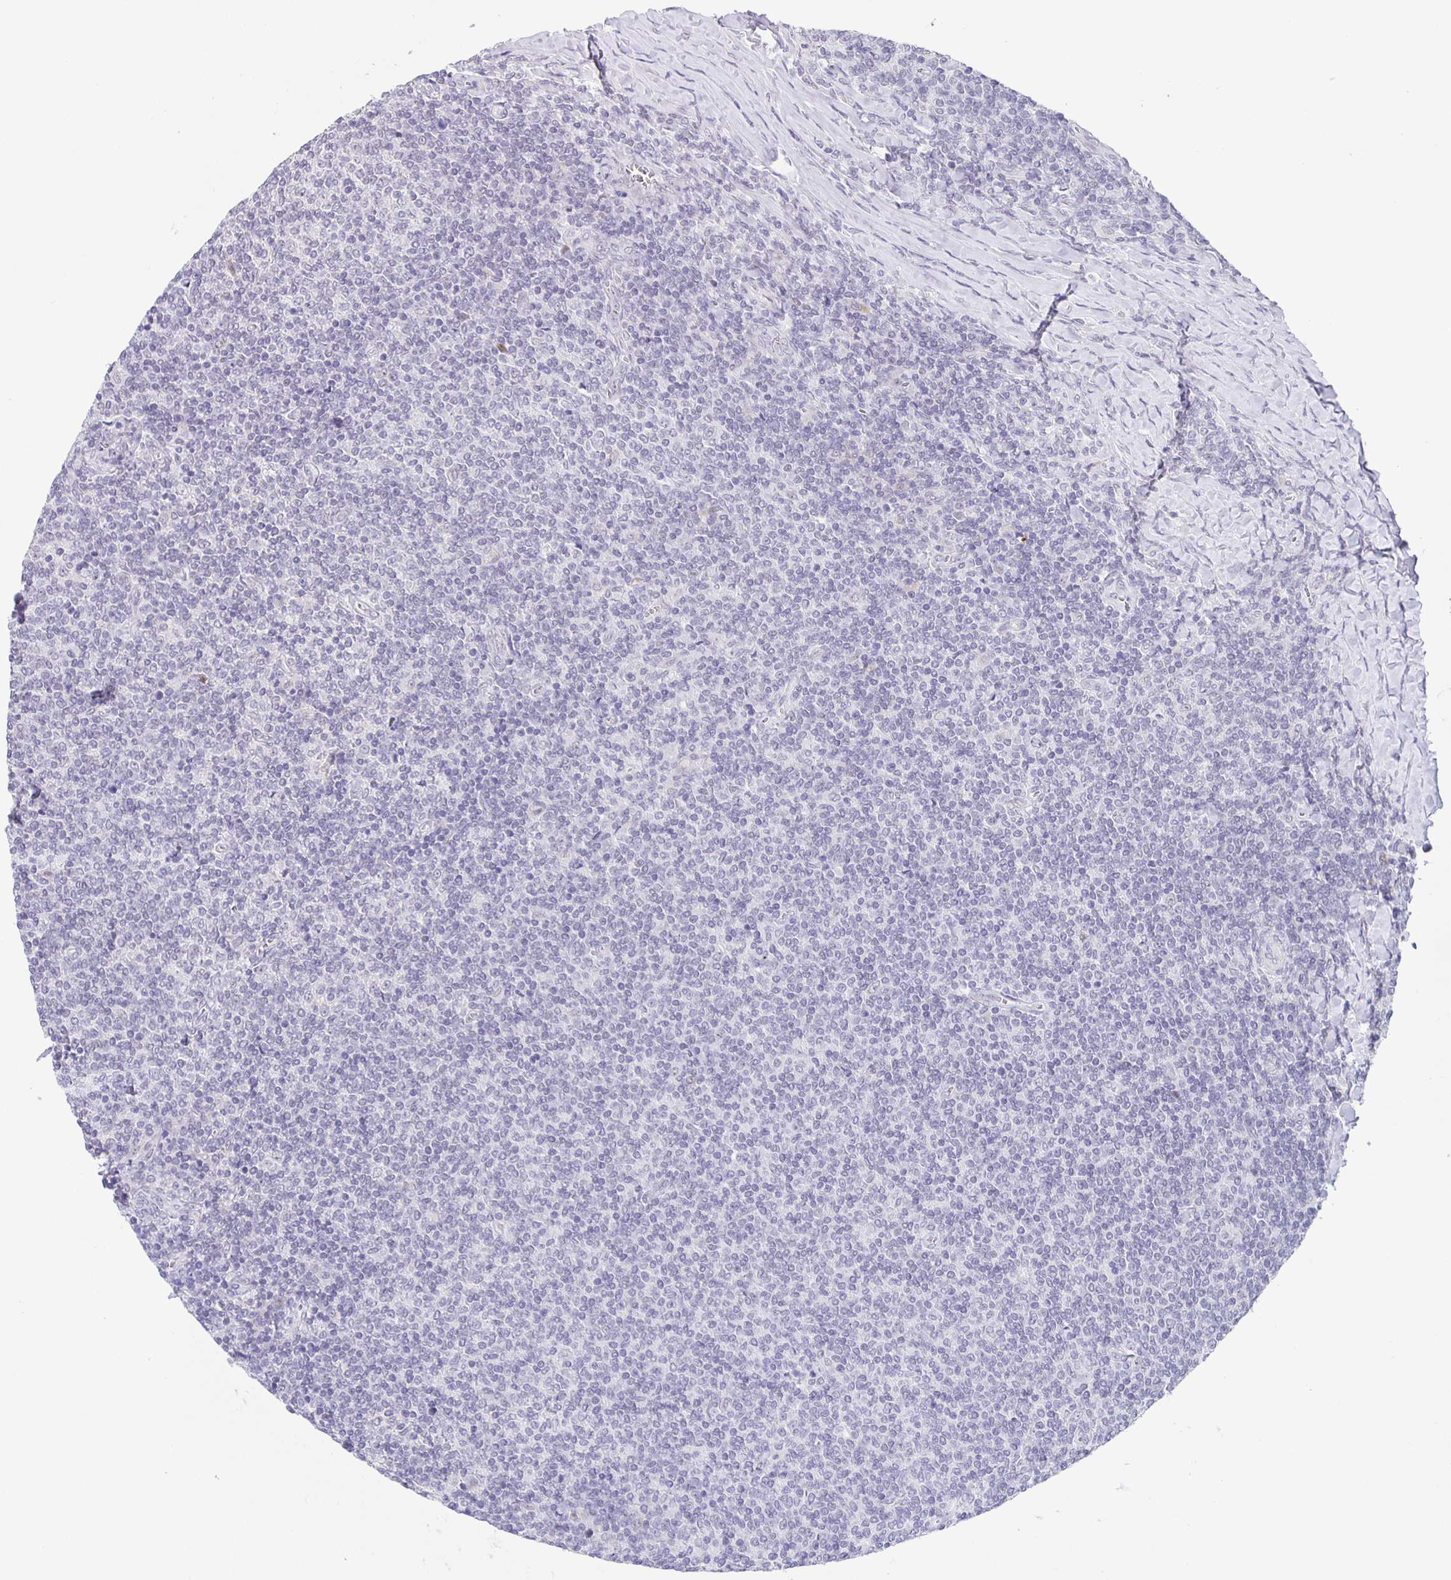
{"staining": {"intensity": "negative", "quantity": "none", "location": "none"}, "tissue": "lymphoma", "cell_type": "Tumor cells", "image_type": "cancer", "snomed": [{"axis": "morphology", "description": "Malignant lymphoma, non-Hodgkin's type, Low grade"}, {"axis": "topography", "description": "Lymph node"}], "caption": "Malignant lymphoma, non-Hodgkin's type (low-grade) was stained to show a protein in brown. There is no significant expression in tumor cells.", "gene": "PHRF1", "patient": {"sex": "male", "age": 52}}